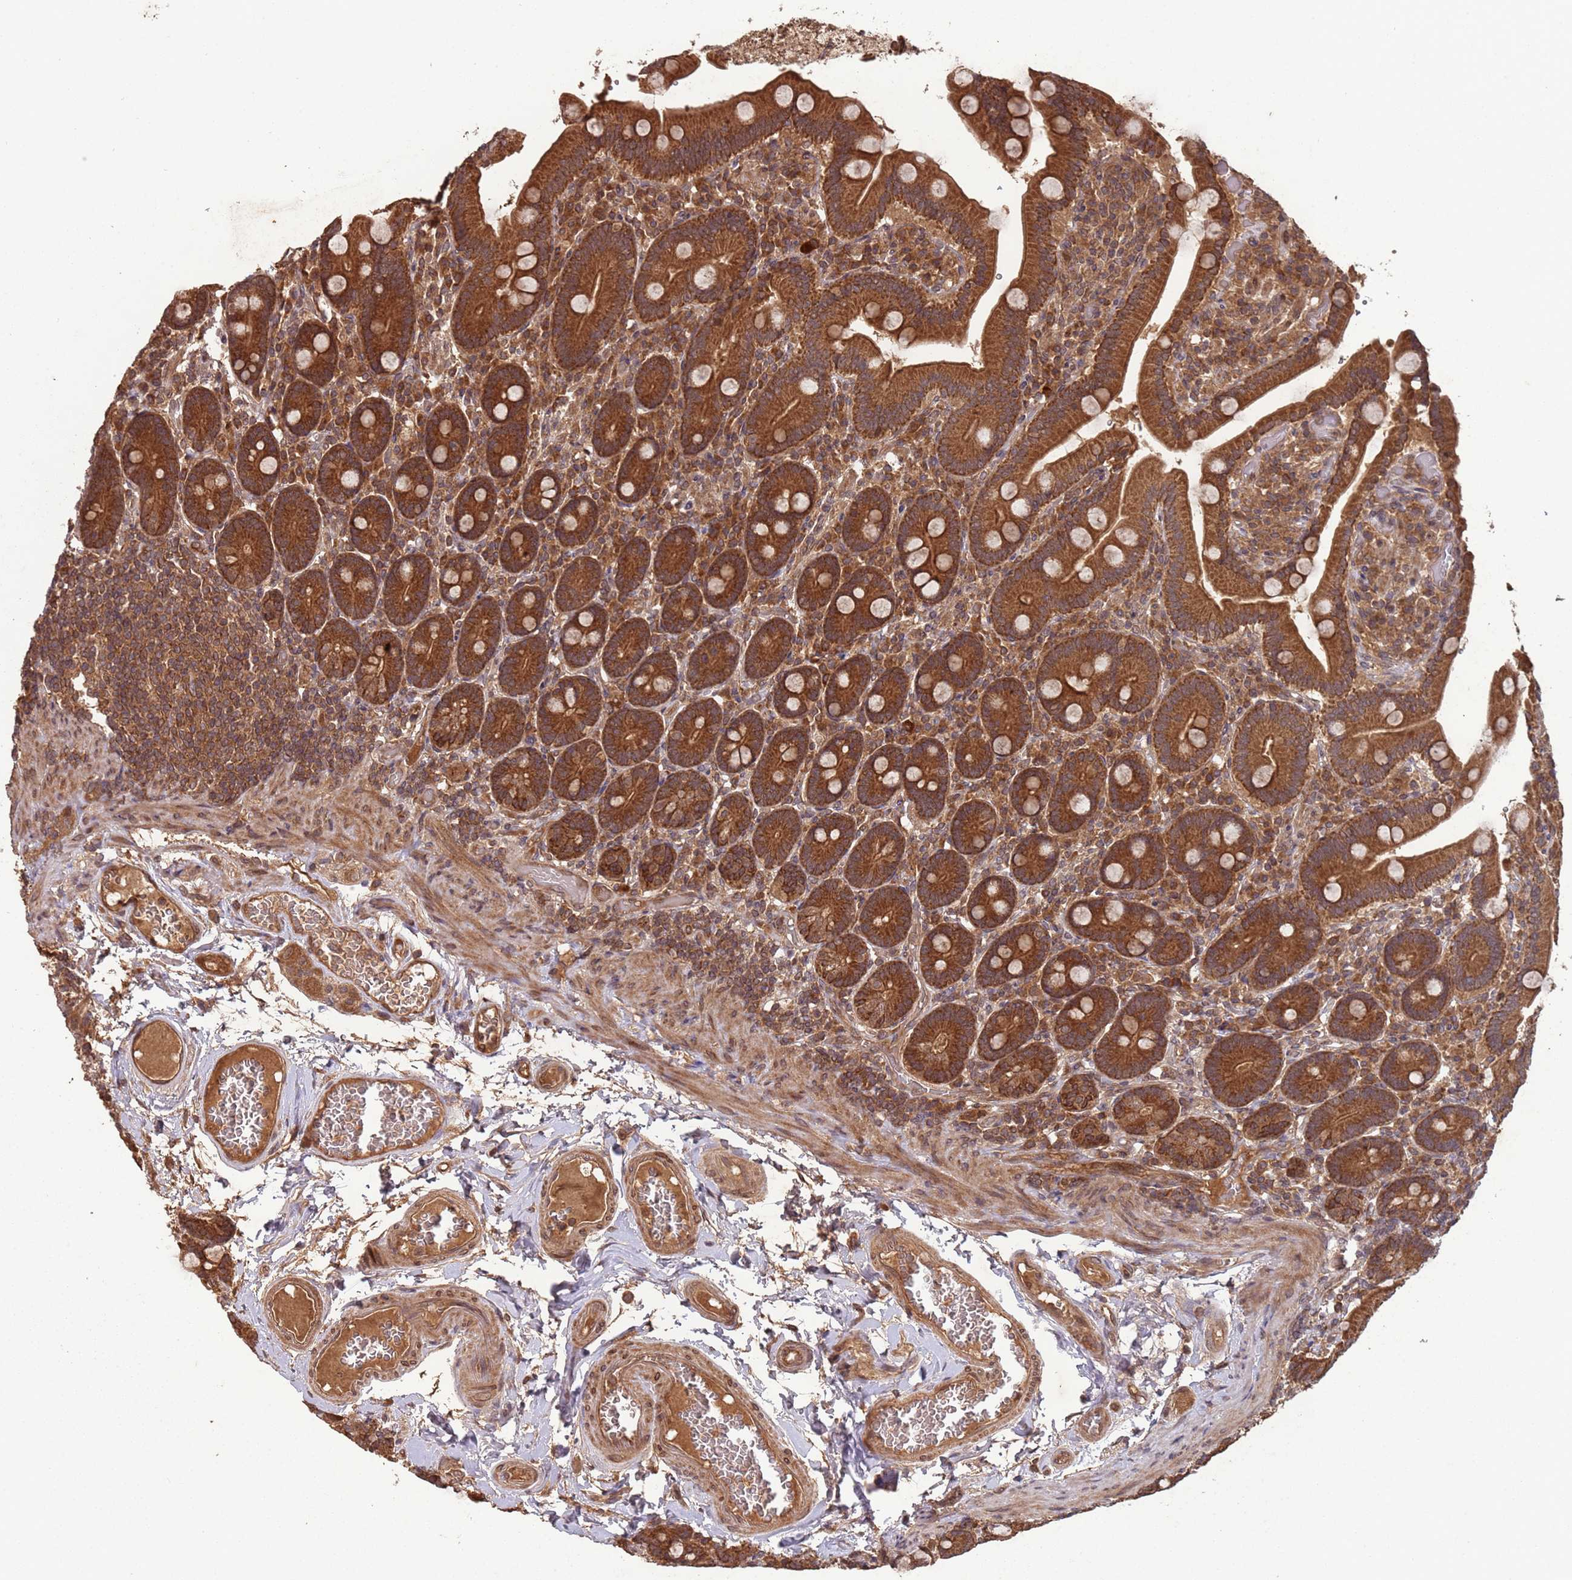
{"staining": {"intensity": "strong", "quantity": ">75%", "location": "cytoplasmic/membranous"}, "tissue": "duodenum", "cell_type": "Glandular cells", "image_type": "normal", "snomed": [{"axis": "morphology", "description": "Normal tissue, NOS"}, {"axis": "topography", "description": "Duodenum"}], "caption": "High-magnification brightfield microscopy of benign duodenum stained with DAB (brown) and counterstained with hematoxylin (blue). glandular cells exhibit strong cytoplasmic/membranous expression is seen in approximately>75% of cells.", "gene": "ERI1", "patient": {"sex": "female", "age": 62}}